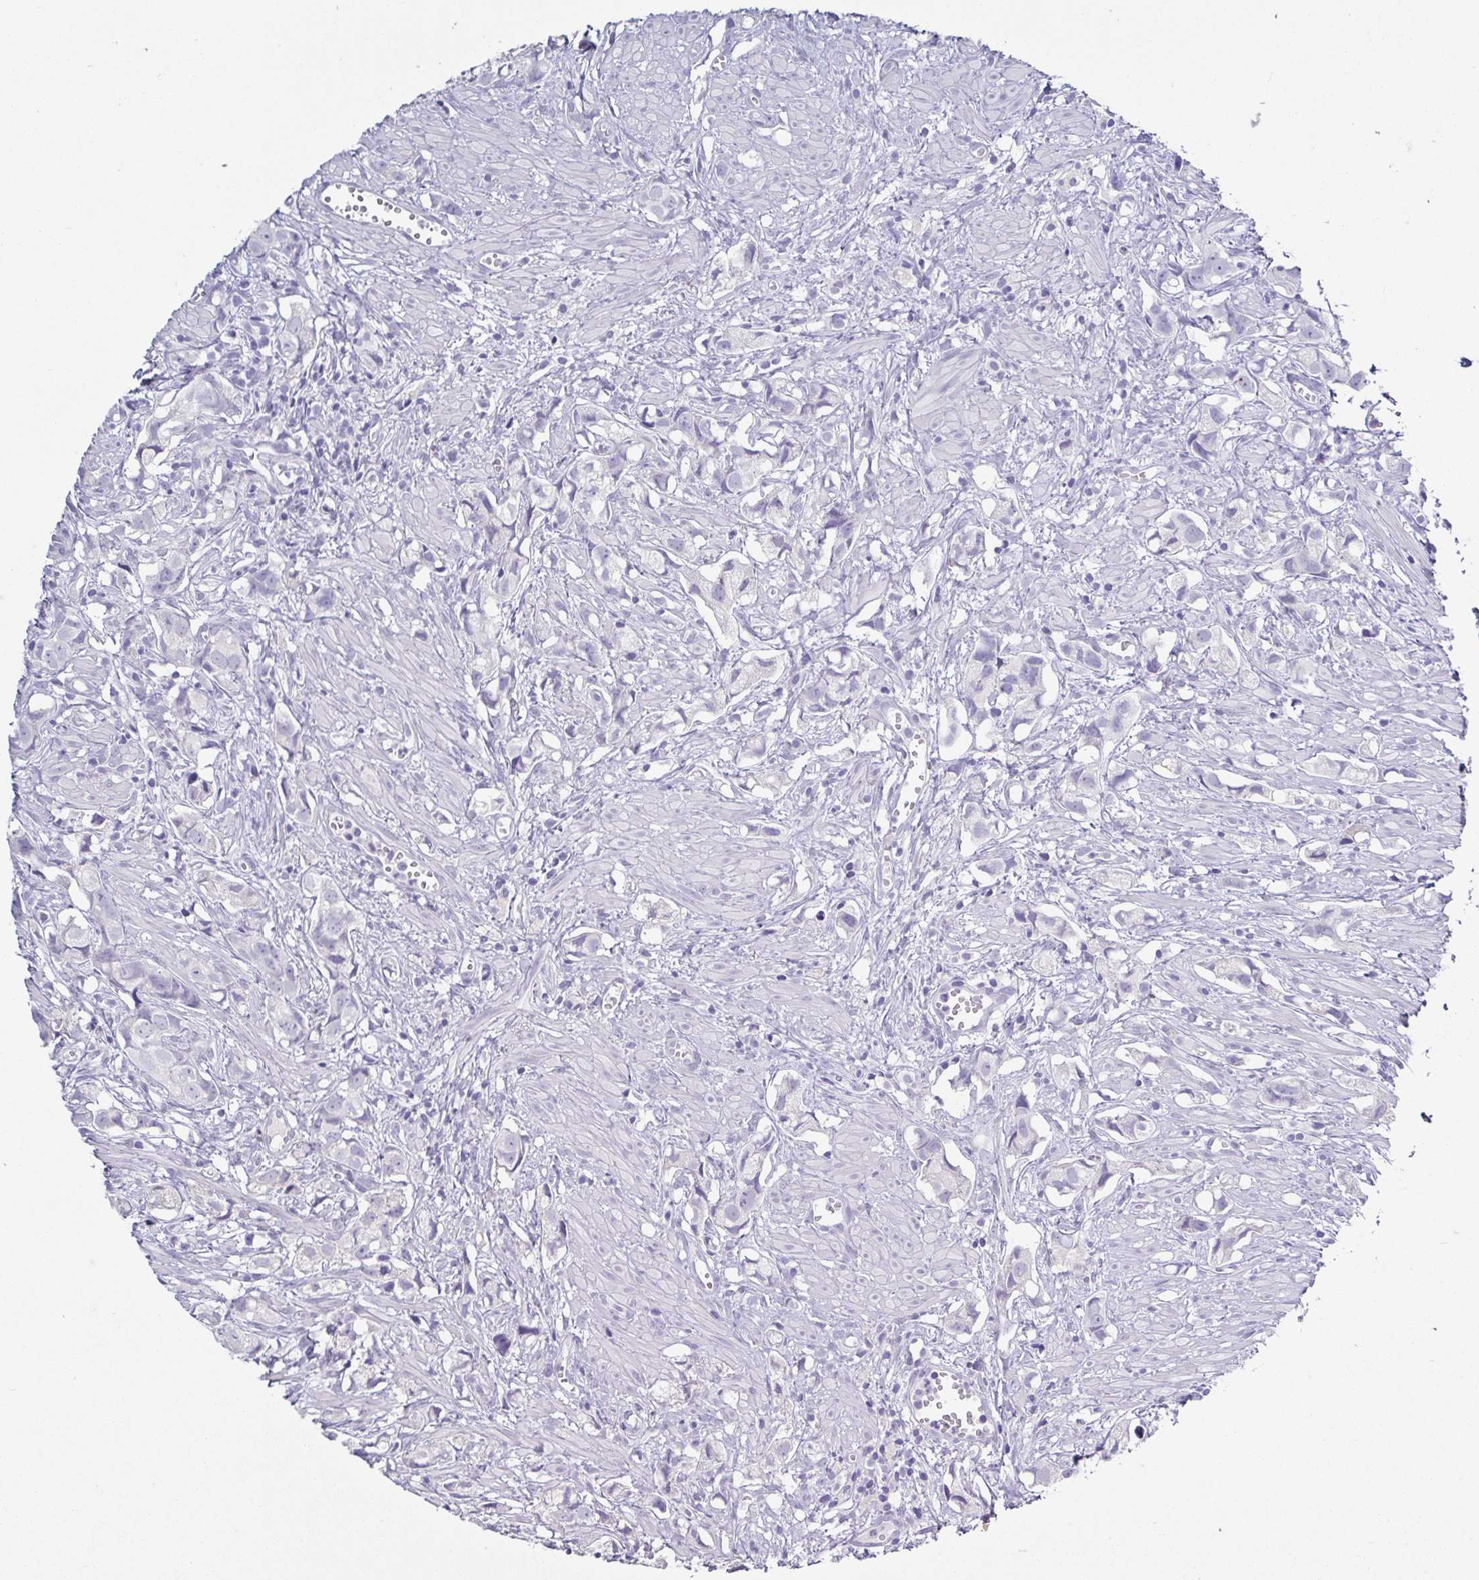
{"staining": {"intensity": "negative", "quantity": "none", "location": "none"}, "tissue": "prostate cancer", "cell_type": "Tumor cells", "image_type": "cancer", "snomed": [{"axis": "morphology", "description": "Adenocarcinoma, High grade"}, {"axis": "topography", "description": "Prostate"}], "caption": "A high-resolution image shows immunohistochemistry staining of prostate cancer (adenocarcinoma (high-grade)), which shows no significant staining in tumor cells. (Stains: DAB (3,3'-diaminobenzidine) immunohistochemistry (IHC) with hematoxylin counter stain, Microscopy: brightfield microscopy at high magnification).", "gene": "RDH11", "patient": {"sex": "male", "age": 58}}